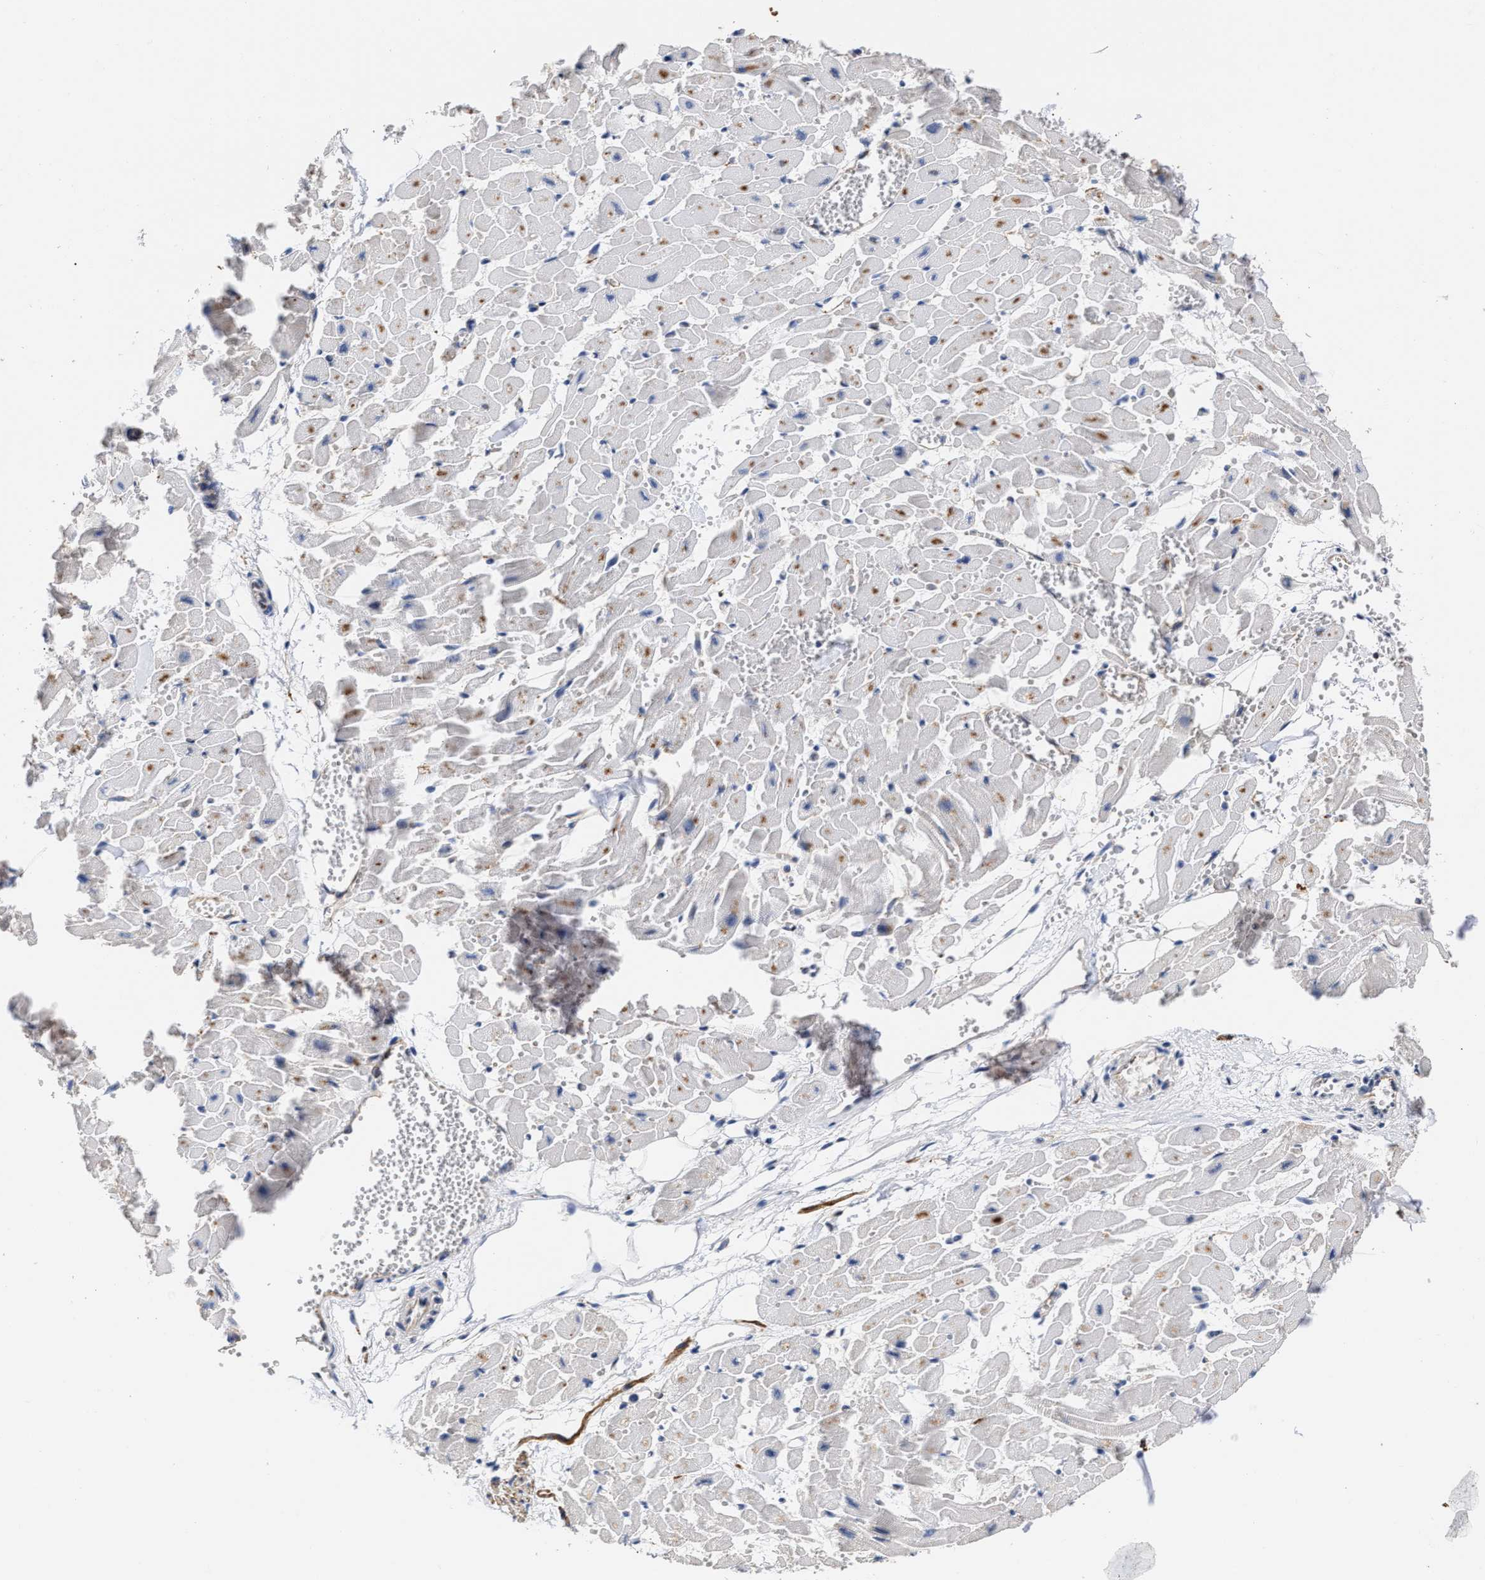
{"staining": {"intensity": "negative", "quantity": "none", "location": "none"}, "tissue": "heart muscle", "cell_type": "Cardiomyocytes", "image_type": "normal", "snomed": [{"axis": "morphology", "description": "Normal tissue, NOS"}, {"axis": "topography", "description": "Heart"}], "caption": "Histopathology image shows no significant protein expression in cardiomyocytes of normal heart muscle. Nuclei are stained in blue.", "gene": "AHNAK2", "patient": {"sex": "female", "age": 19}}